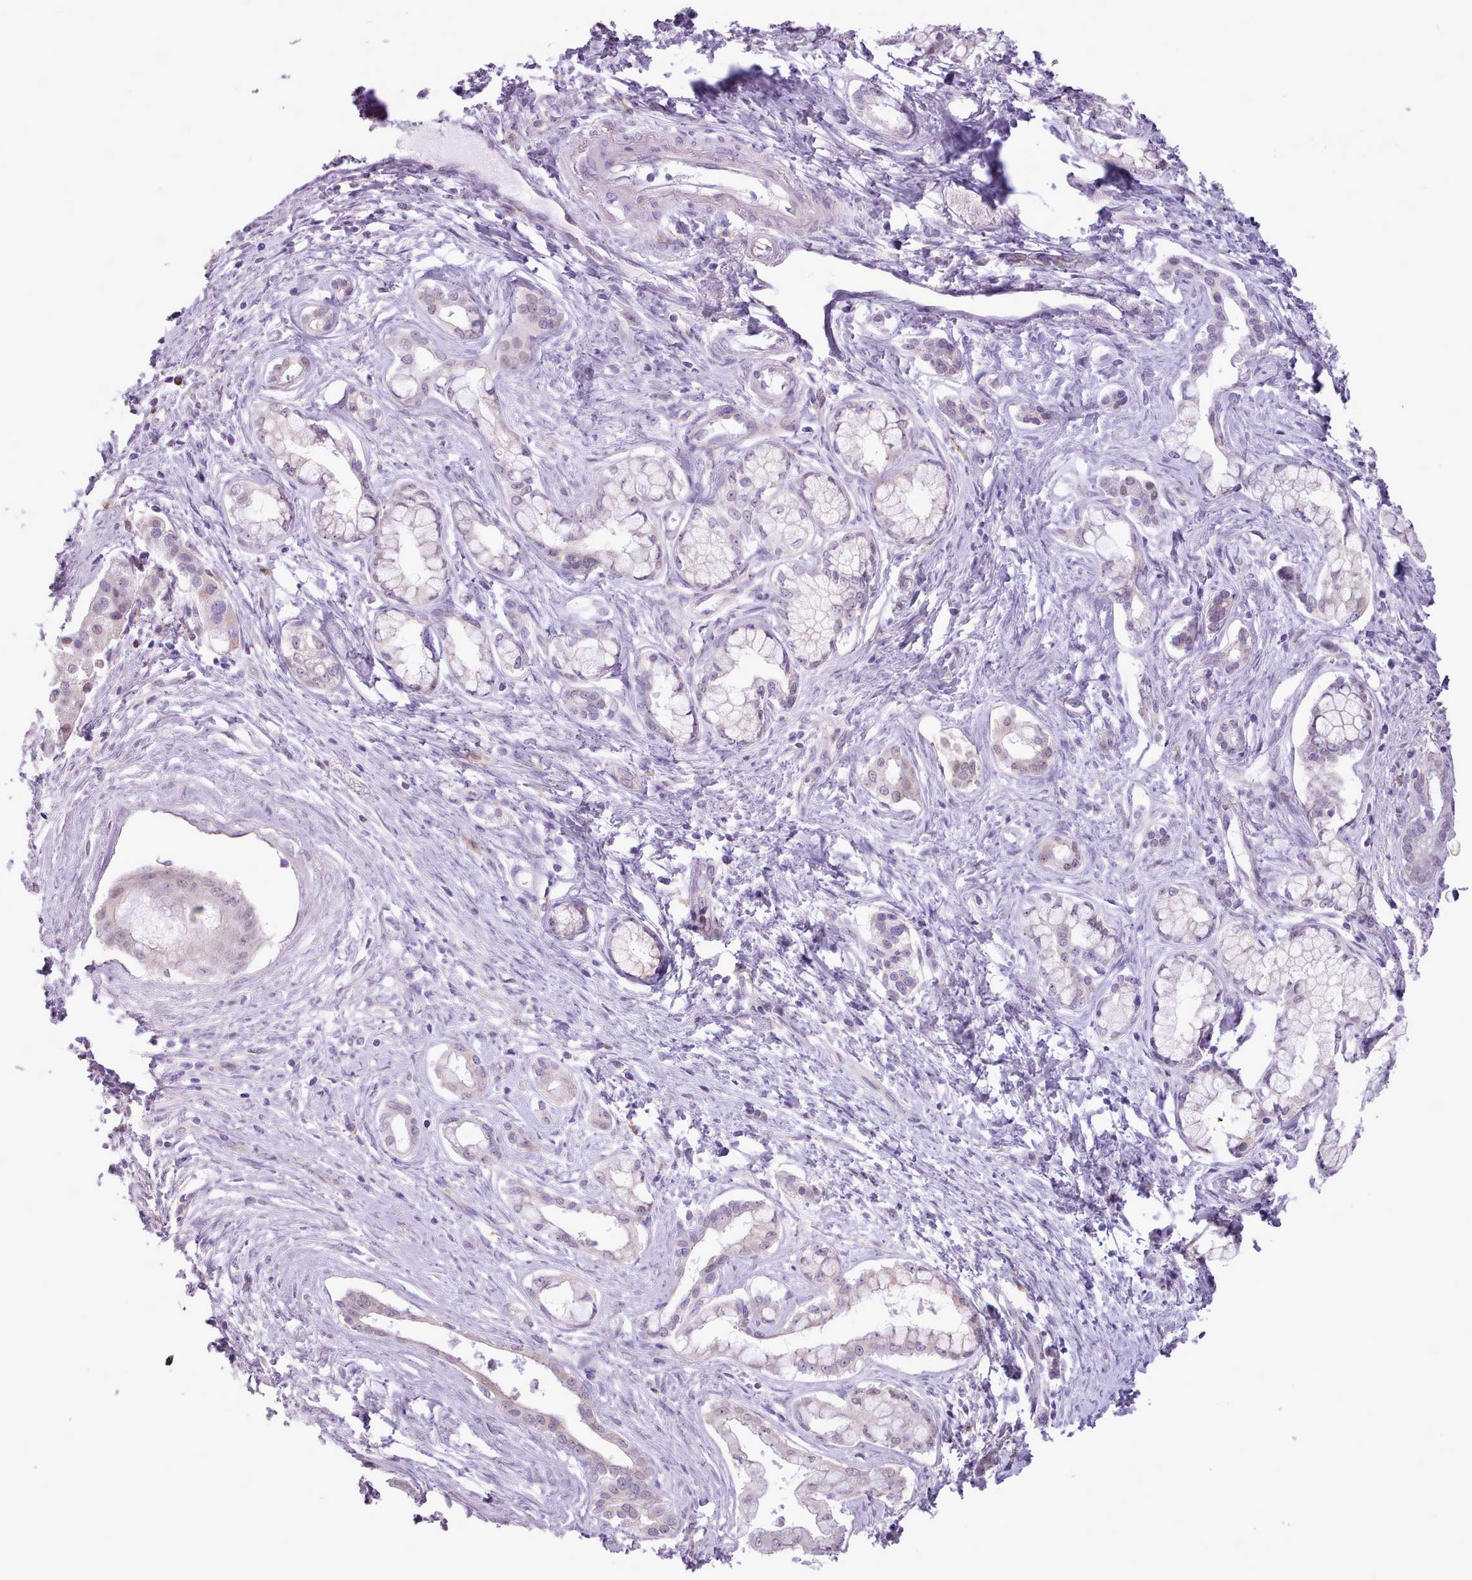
{"staining": {"intensity": "negative", "quantity": "none", "location": "none"}, "tissue": "pancreatic cancer", "cell_type": "Tumor cells", "image_type": "cancer", "snomed": [{"axis": "morphology", "description": "Adenocarcinoma, NOS"}, {"axis": "topography", "description": "Pancreas"}], "caption": "This is an immunohistochemistry photomicrograph of human pancreatic cancer (adenocarcinoma). There is no positivity in tumor cells.", "gene": "SLURP1", "patient": {"sex": "male", "age": 70}}